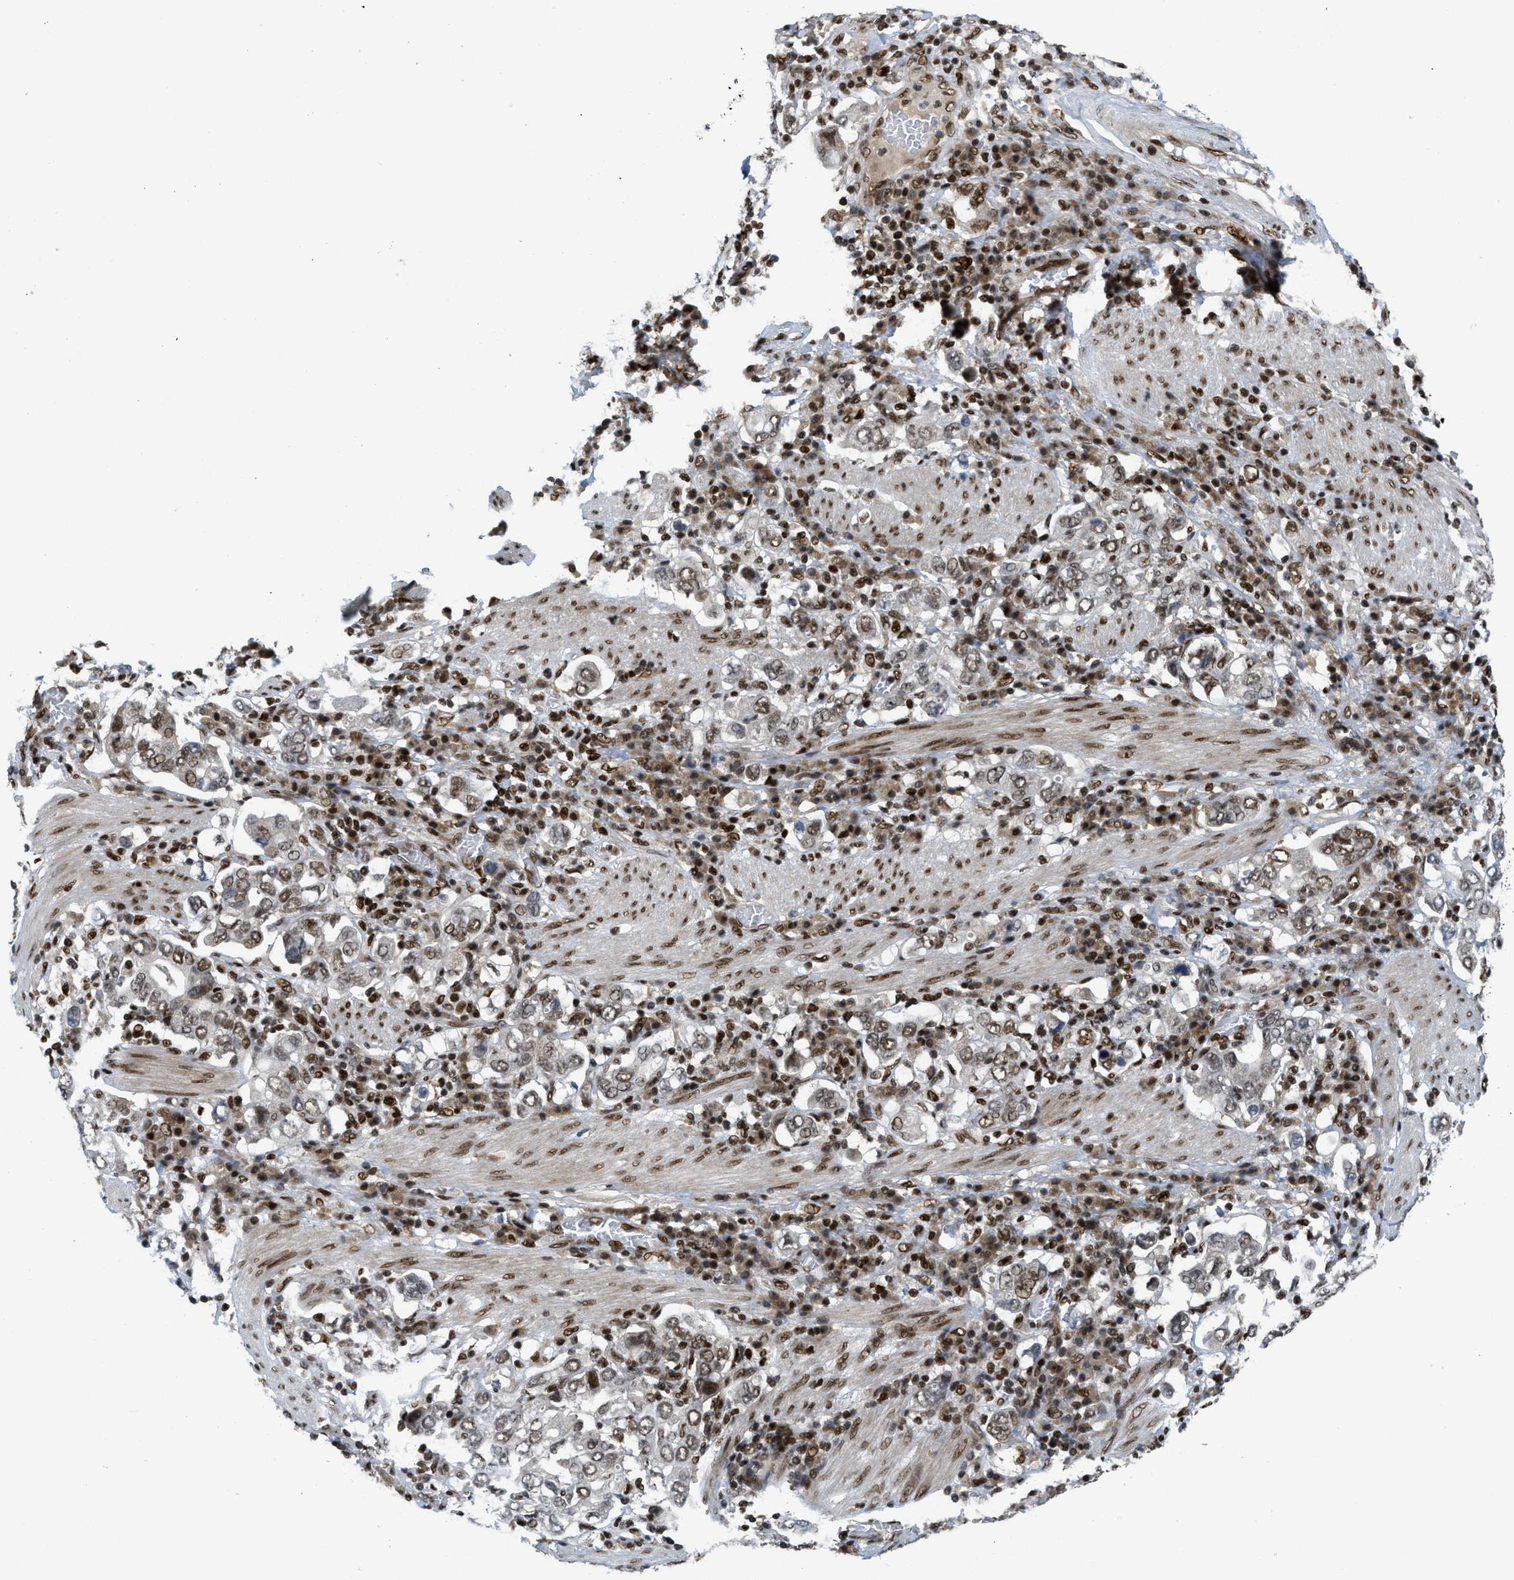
{"staining": {"intensity": "moderate", "quantity": ">75%", "location": "nuclear"}, "tissue": "stomach cancer", "cell_type": "Tumor cells", "image_type": "cancer", "snomed": [{"axis": "morphology", "description": "Adenocarcinoma, NOS"}, {"axis": "topography", "description": "Stomach, upper"}], "caption": "A brown stain shows moderate nuclear positivity of a protein in human adenocarcinoma (stomach) tumor cells.", "gene": "RFX5", "patient": {"sex": "male", "age": 62}}